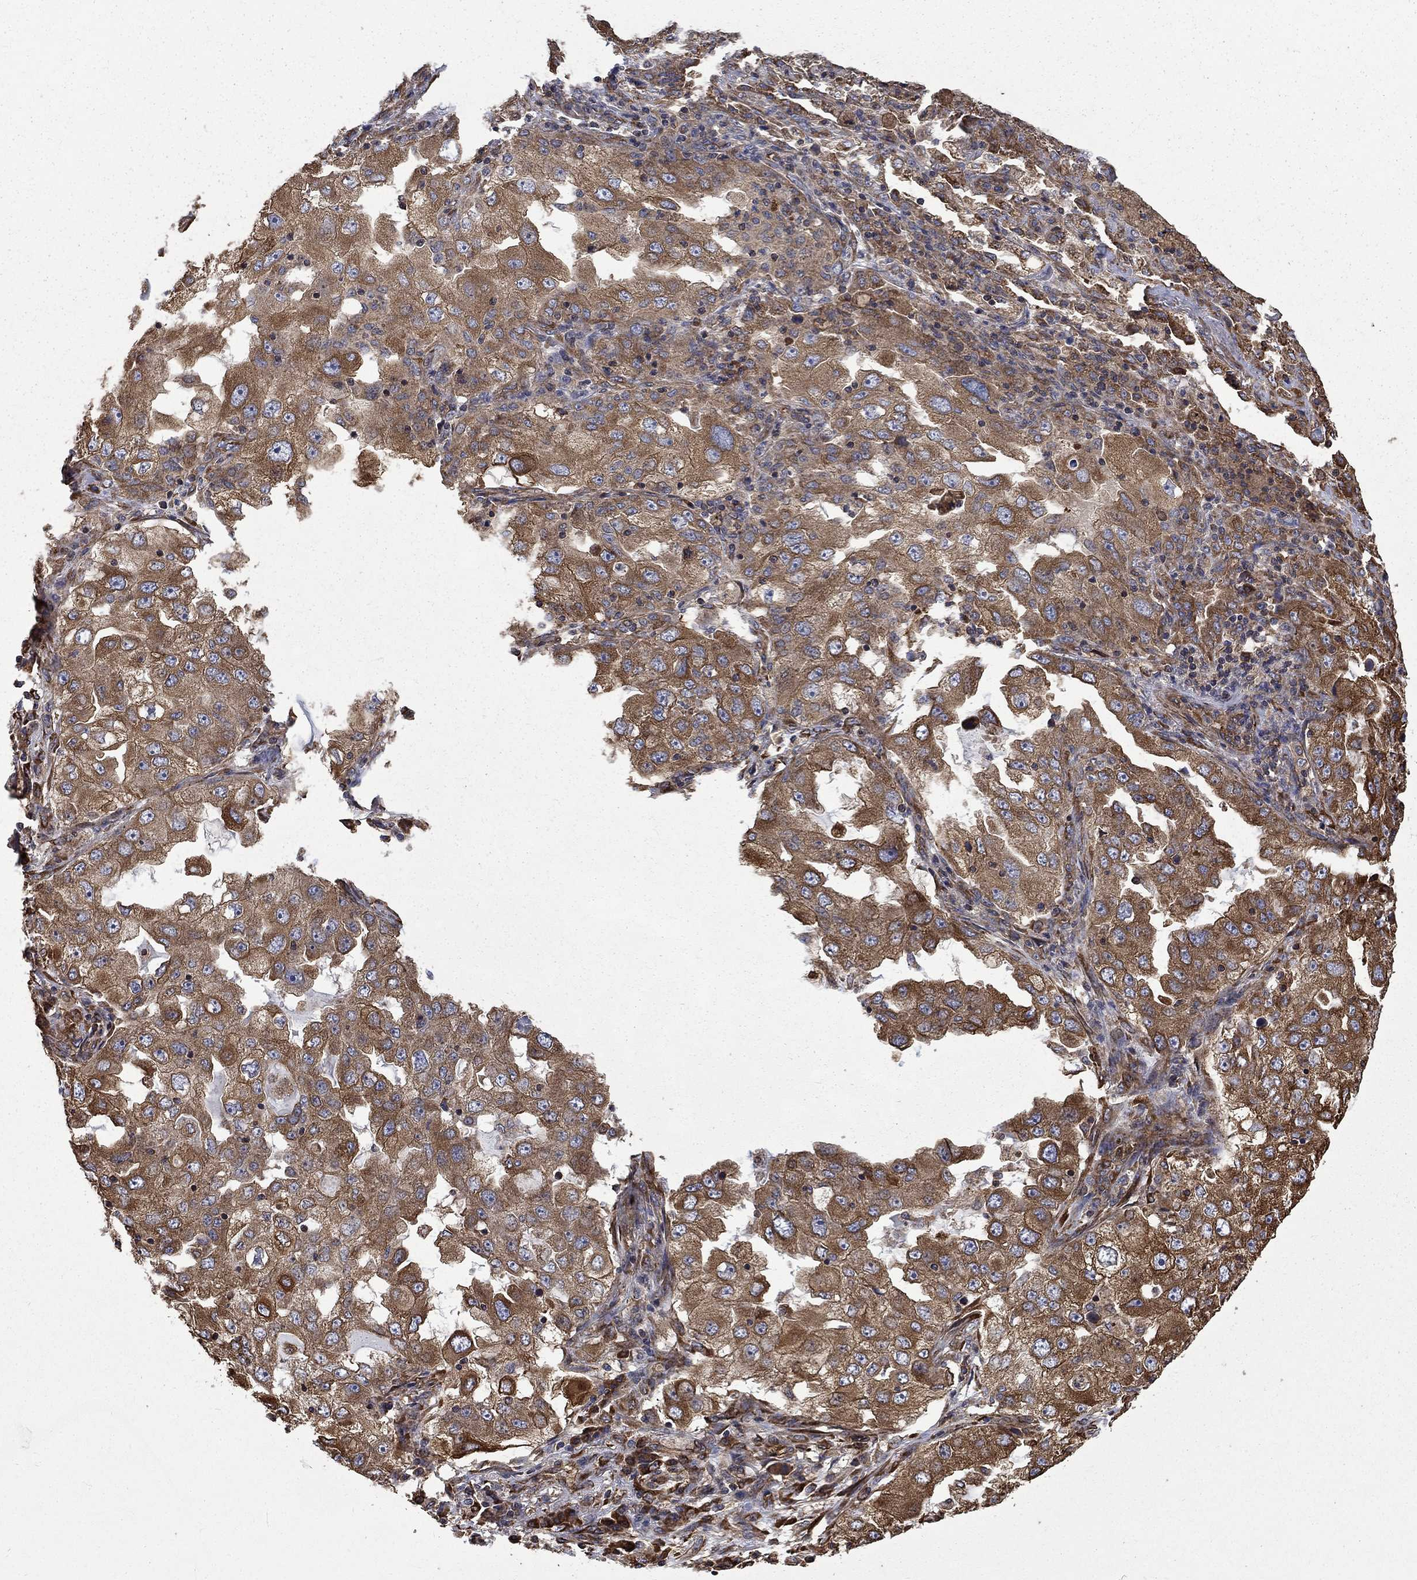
{"staining": {"intensity": "moderate", "quantity": ">75%", "location": "cytoplasmic/membranous"}, "tissue": "lung cancer", "cell_type": "Tumor cells", "image_type": "cancer", "snomed": [{"axis": "morphology", "description": "Adenocarcinoma, NOS"}, {"axis": "topography", "description": "Lung"}], "caption": "Immunohistochemical staining of adenocarcinoma (lung) exhibits medium levels of moderate cytoplasmic/membranous expression in approximately >75% of tumor cells.", "gene": "CUTC", "patient": {"sex": "female", "age": 61}}